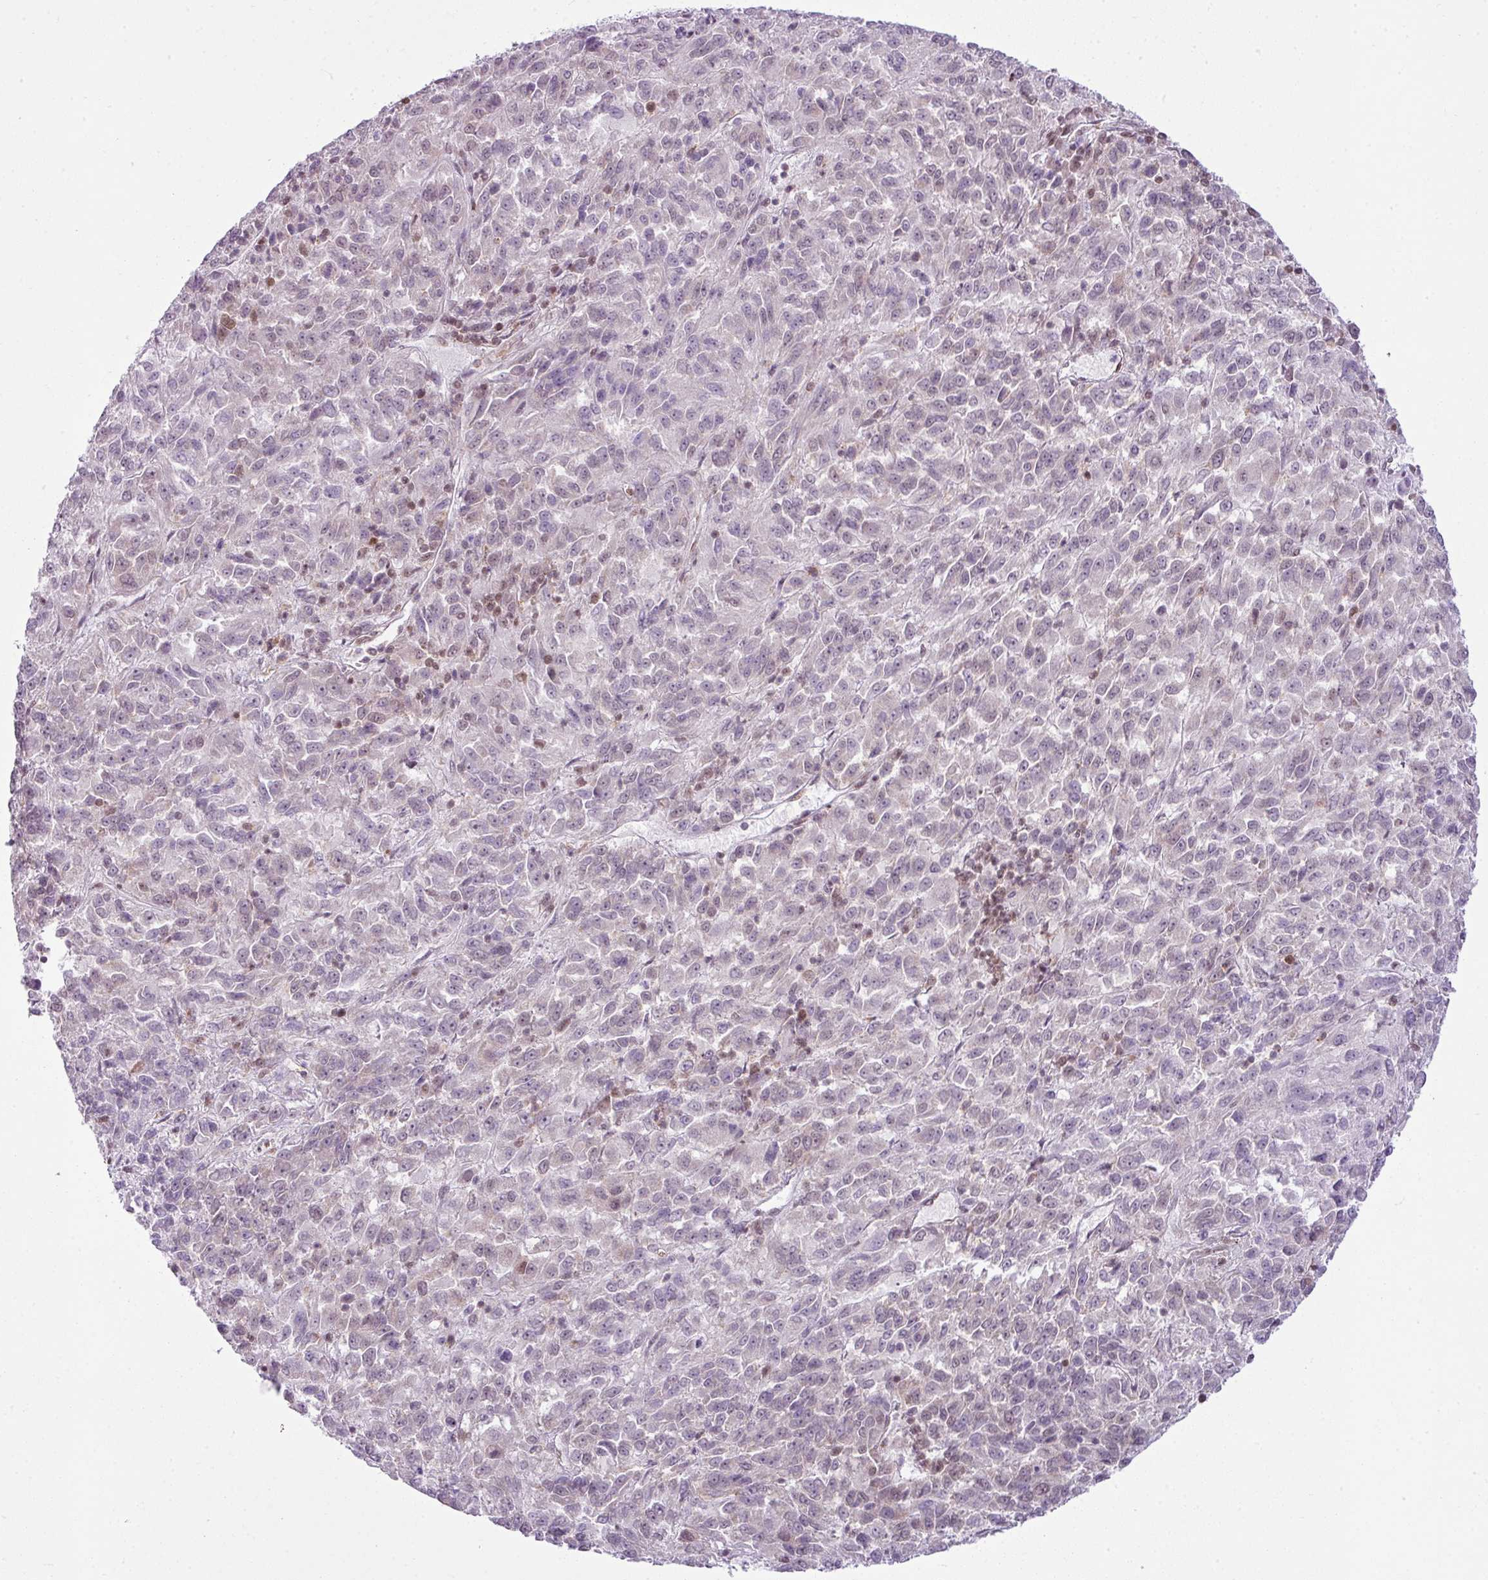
{"staining": {"intensity": "weak", "quantity": "<25%", "location": "nuclear"}, "tissue": "melanoma", "cell_type": "Tumor cells", "image_type": "cancer", "snomed": [{"axis": "morphology", "description": "Malignant melanoma, Metastatic site"}, {"axis": "topography", "description": "Lung"}], "caption": "DAB immunohistochemical staining of human malignant melanoma (metastatic site) shows no significant staining in tumor cells.", "gene": "ARL6IP4", "patient": {"sex": "male", "age": 64}}